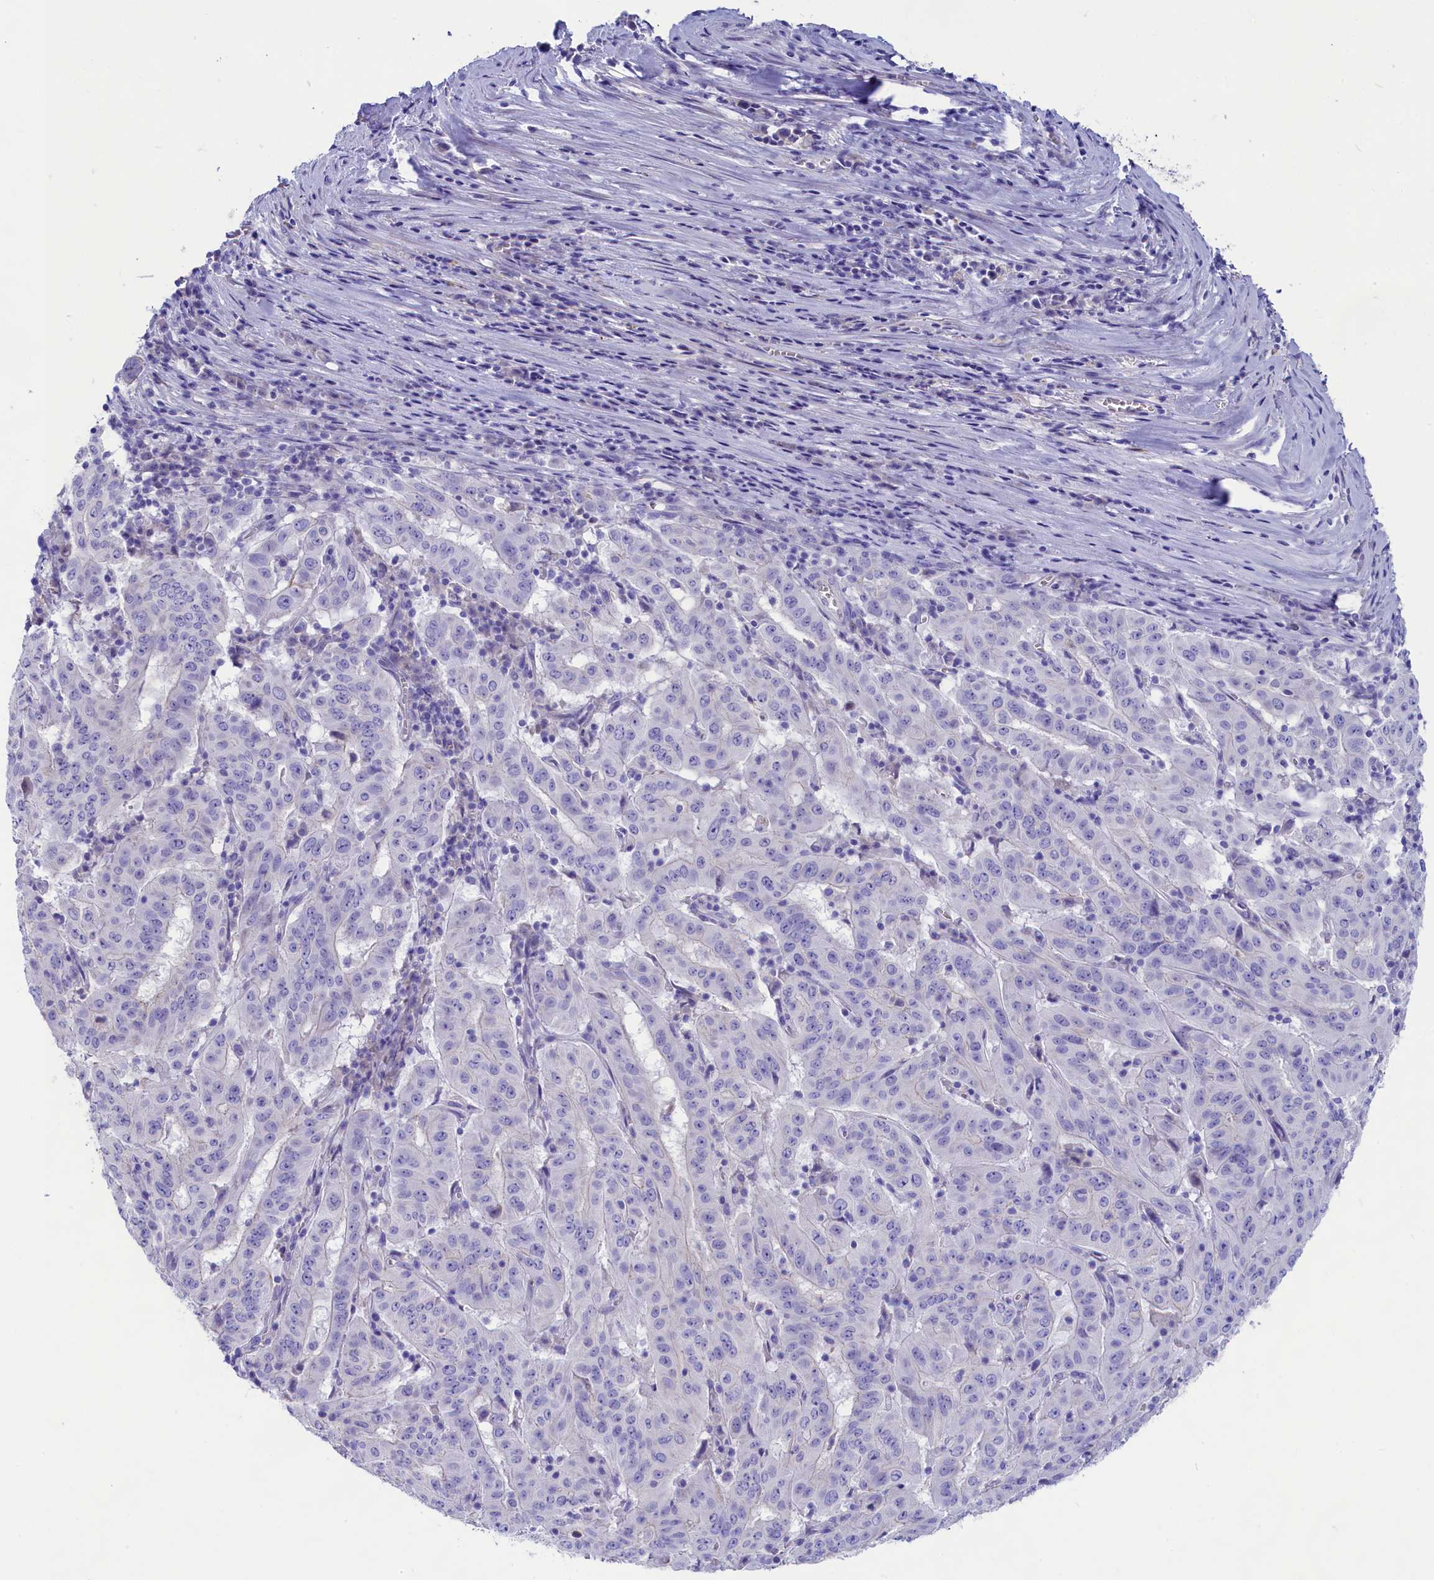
{"staining": {"intensity": "negative", "quantity": "none", "location": "none"}, "tissue": "pancreatic cancer", "cell_type": "Tumor cells", "image_type": "cancer", "snomed": [{"axis": "morphology", "description": "Adenocarcinoma, NOS"}, {"axis": "topography", "description": "Pancreas"}], "caption": "Immunohistochemistry micrograph of pancreatic adenocarcinoma stained for a protein (brown), which demonstrates no staining in tumor cells.", "gene": "SULT2A1", "patient": {"sex": "male", "age": 63}}